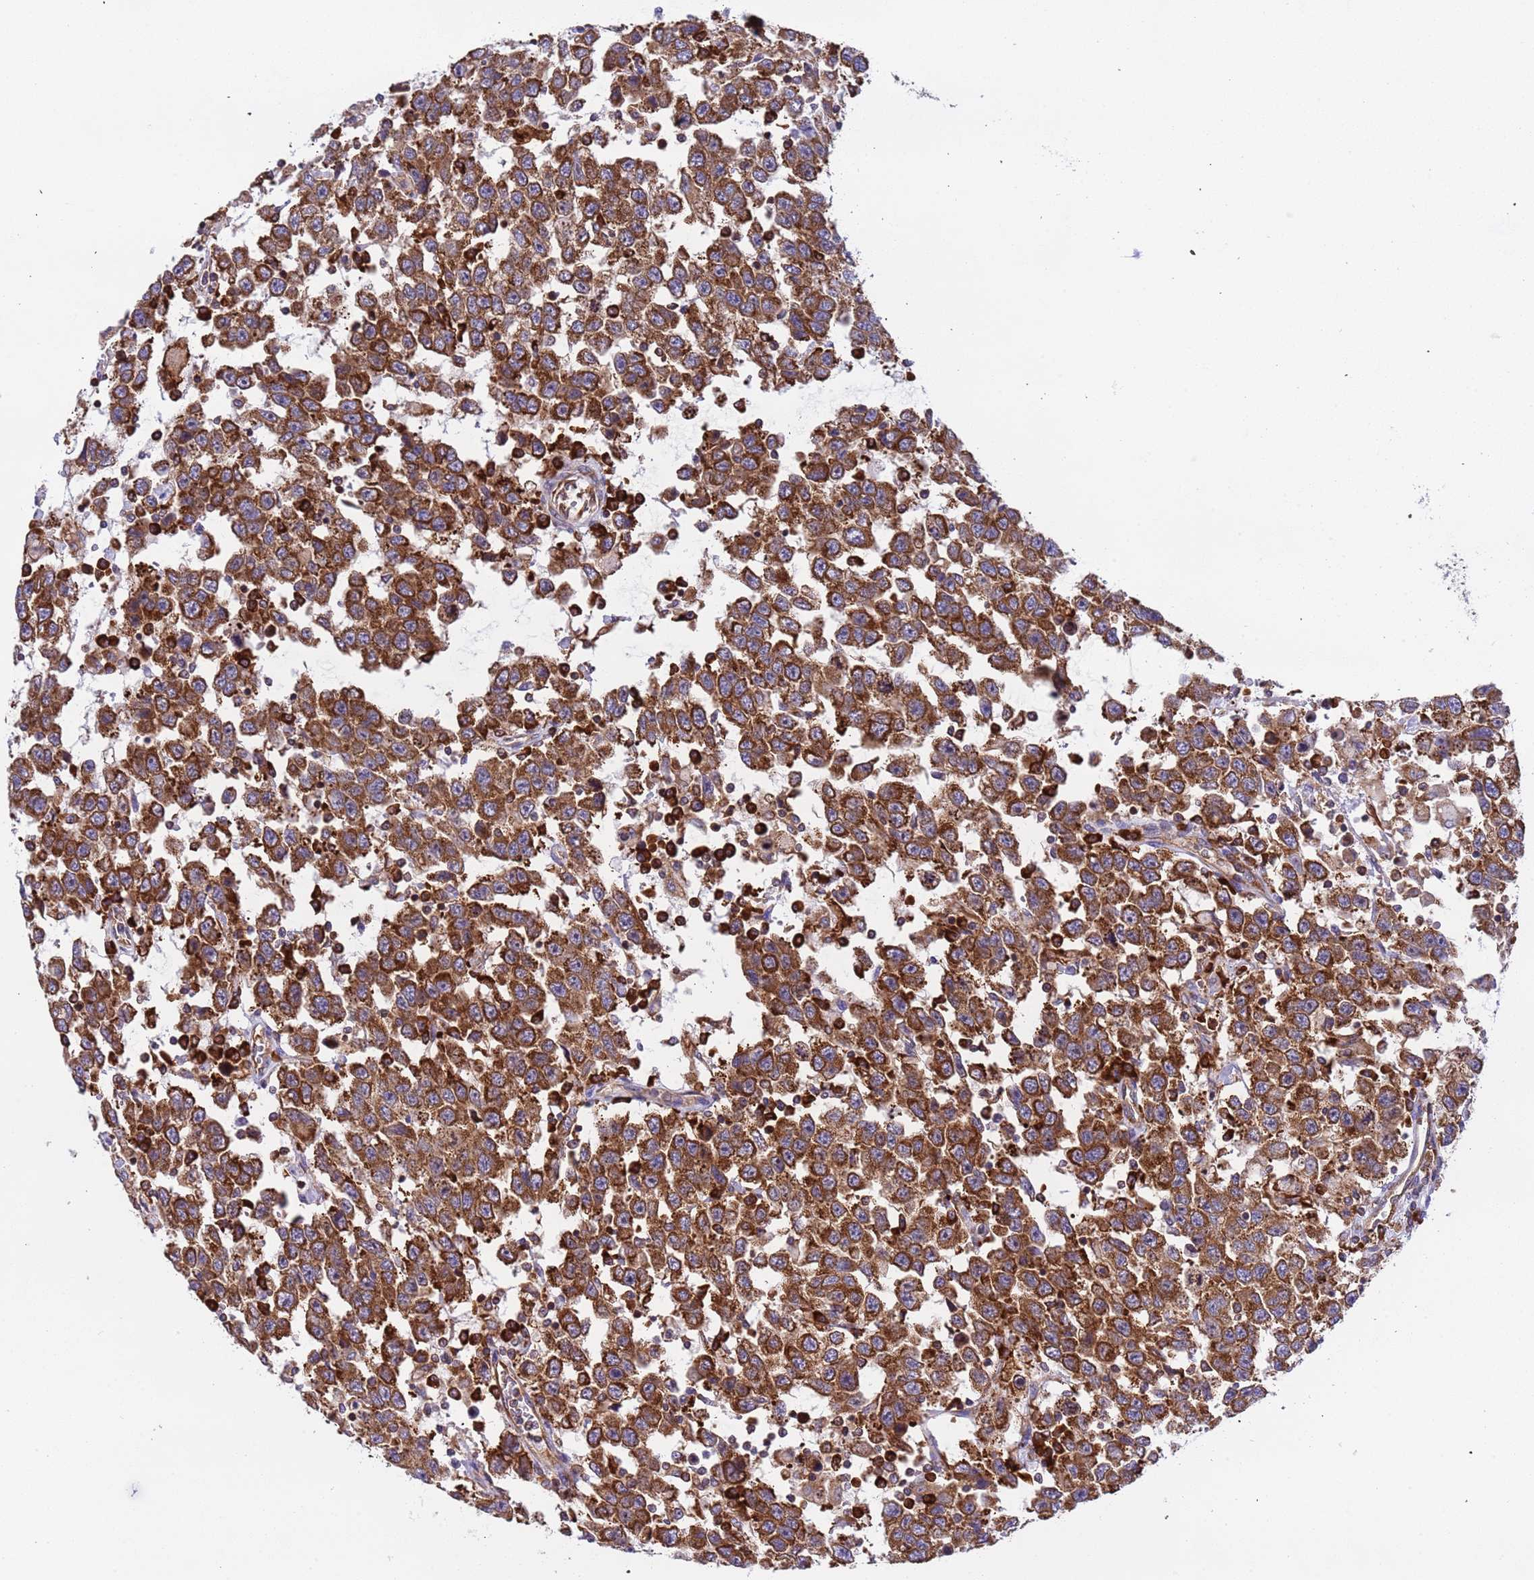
{"staining": {"intensity": "strong", "quantity": ">75%", "location": "cytoplasmic/membranous"}, "tissue": "testis cancer", "cell_type": "Tumor cells", "image_type": "cancer", "snomed": [{"axis": "morphology", "description": "Seminoma, NOS"}, {"axis": "topography", "description": "Testis"}], "caption": "Human seminoma (testis) stained for a protein (brown) demonstrates strong cytoplasmic/membranous positive positivity in about >75% of tumor cells.", "gene": "RPL36", "patient": {"sex": "male", "age": 41}}